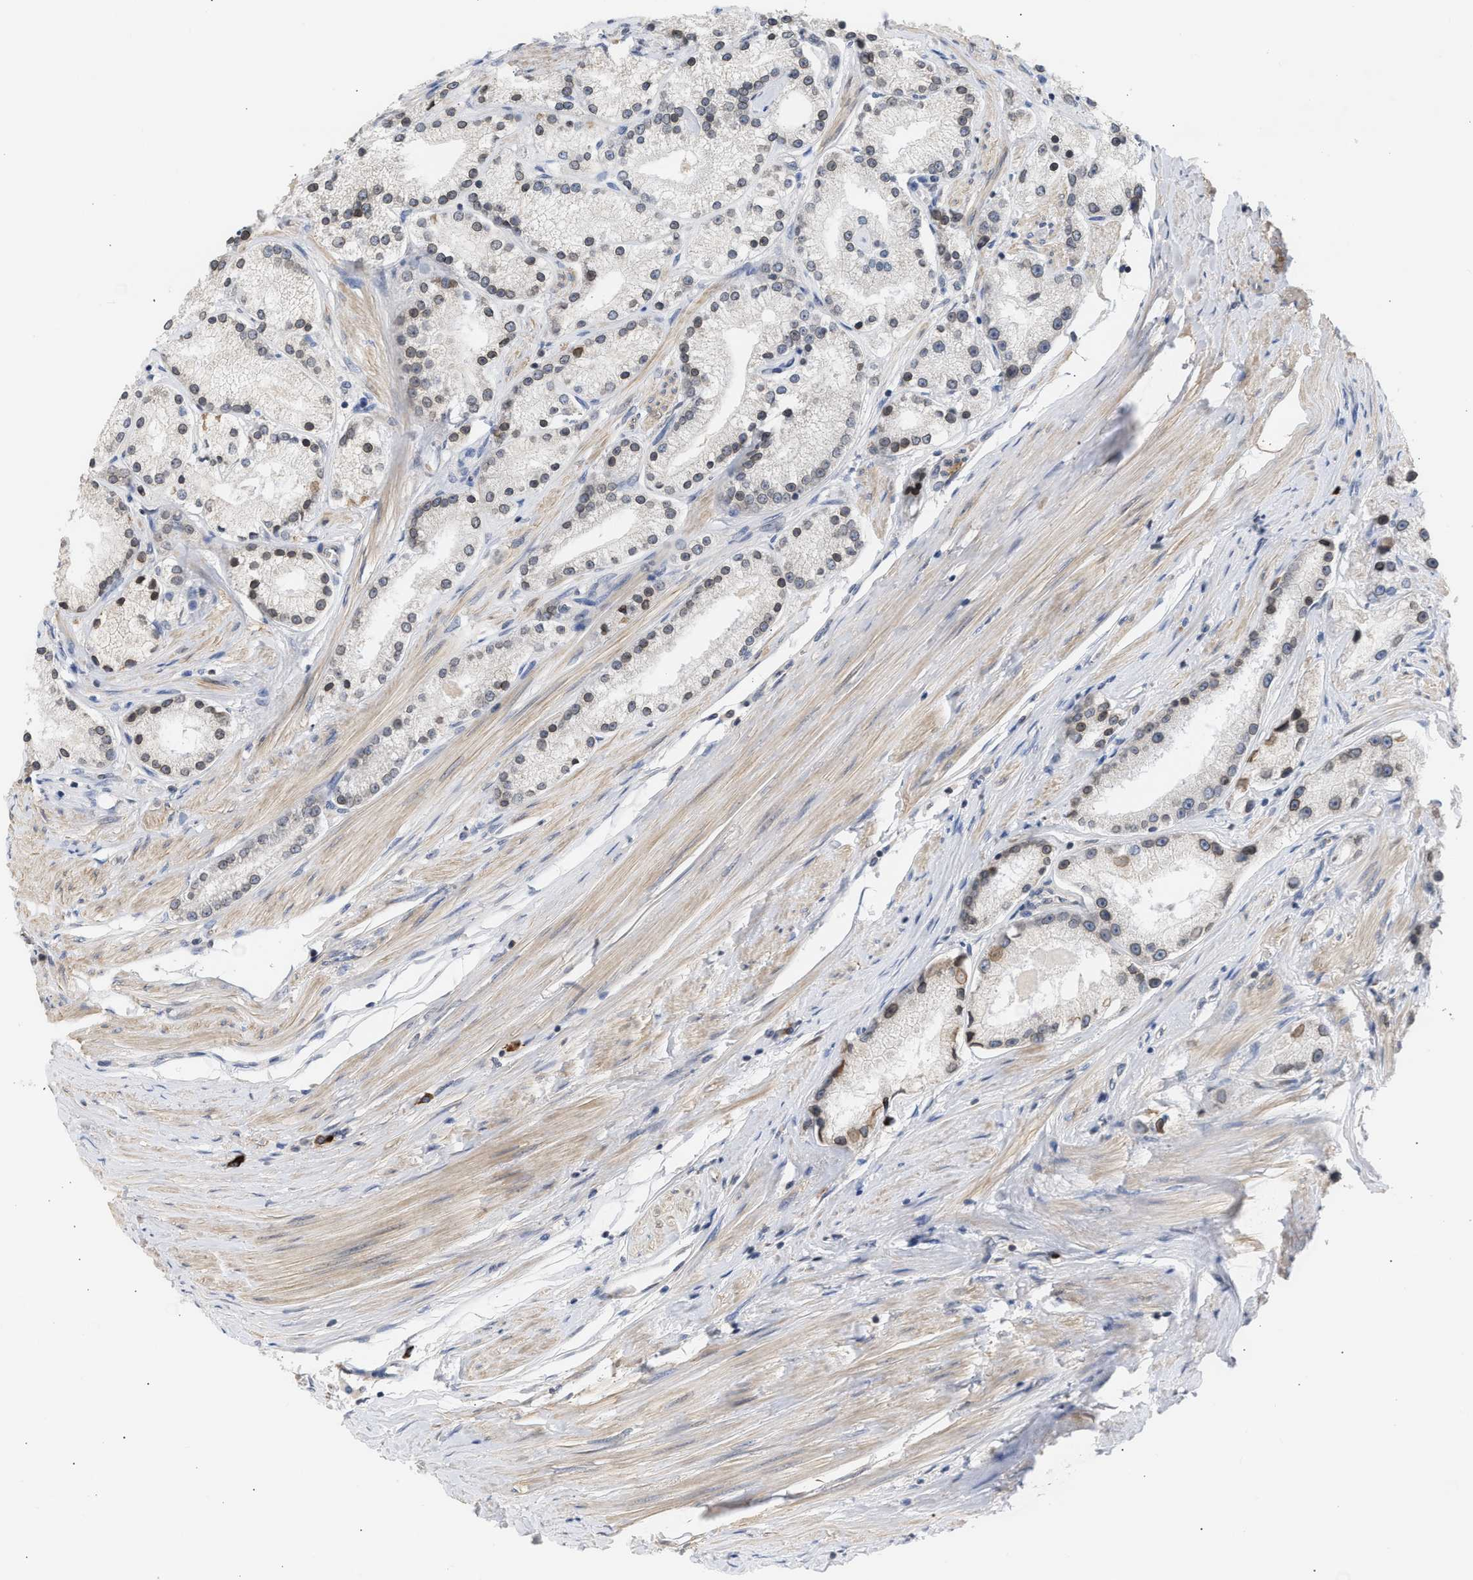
{"staining": {"intensity": "weak", "quantity": ">75%", "location": "nuclear"}, "tissue": "prostate cancer", "cell_type": "Tumor cells", "image_type": "cancer", "snomed": [{"axis": "morphology", "description": "Adenocarcinoma, Low grade"}, {"axis": "topography", "description": "Prostate"}], "caption": "Brown immunohistochemical staining in human adenocarcinoma (low-grade) (prostate) exhibits weak nuclear positivity in about >75% of tumor cells.", "gene": "NUP62", "patient": {"sex": "male", "age": 63}}